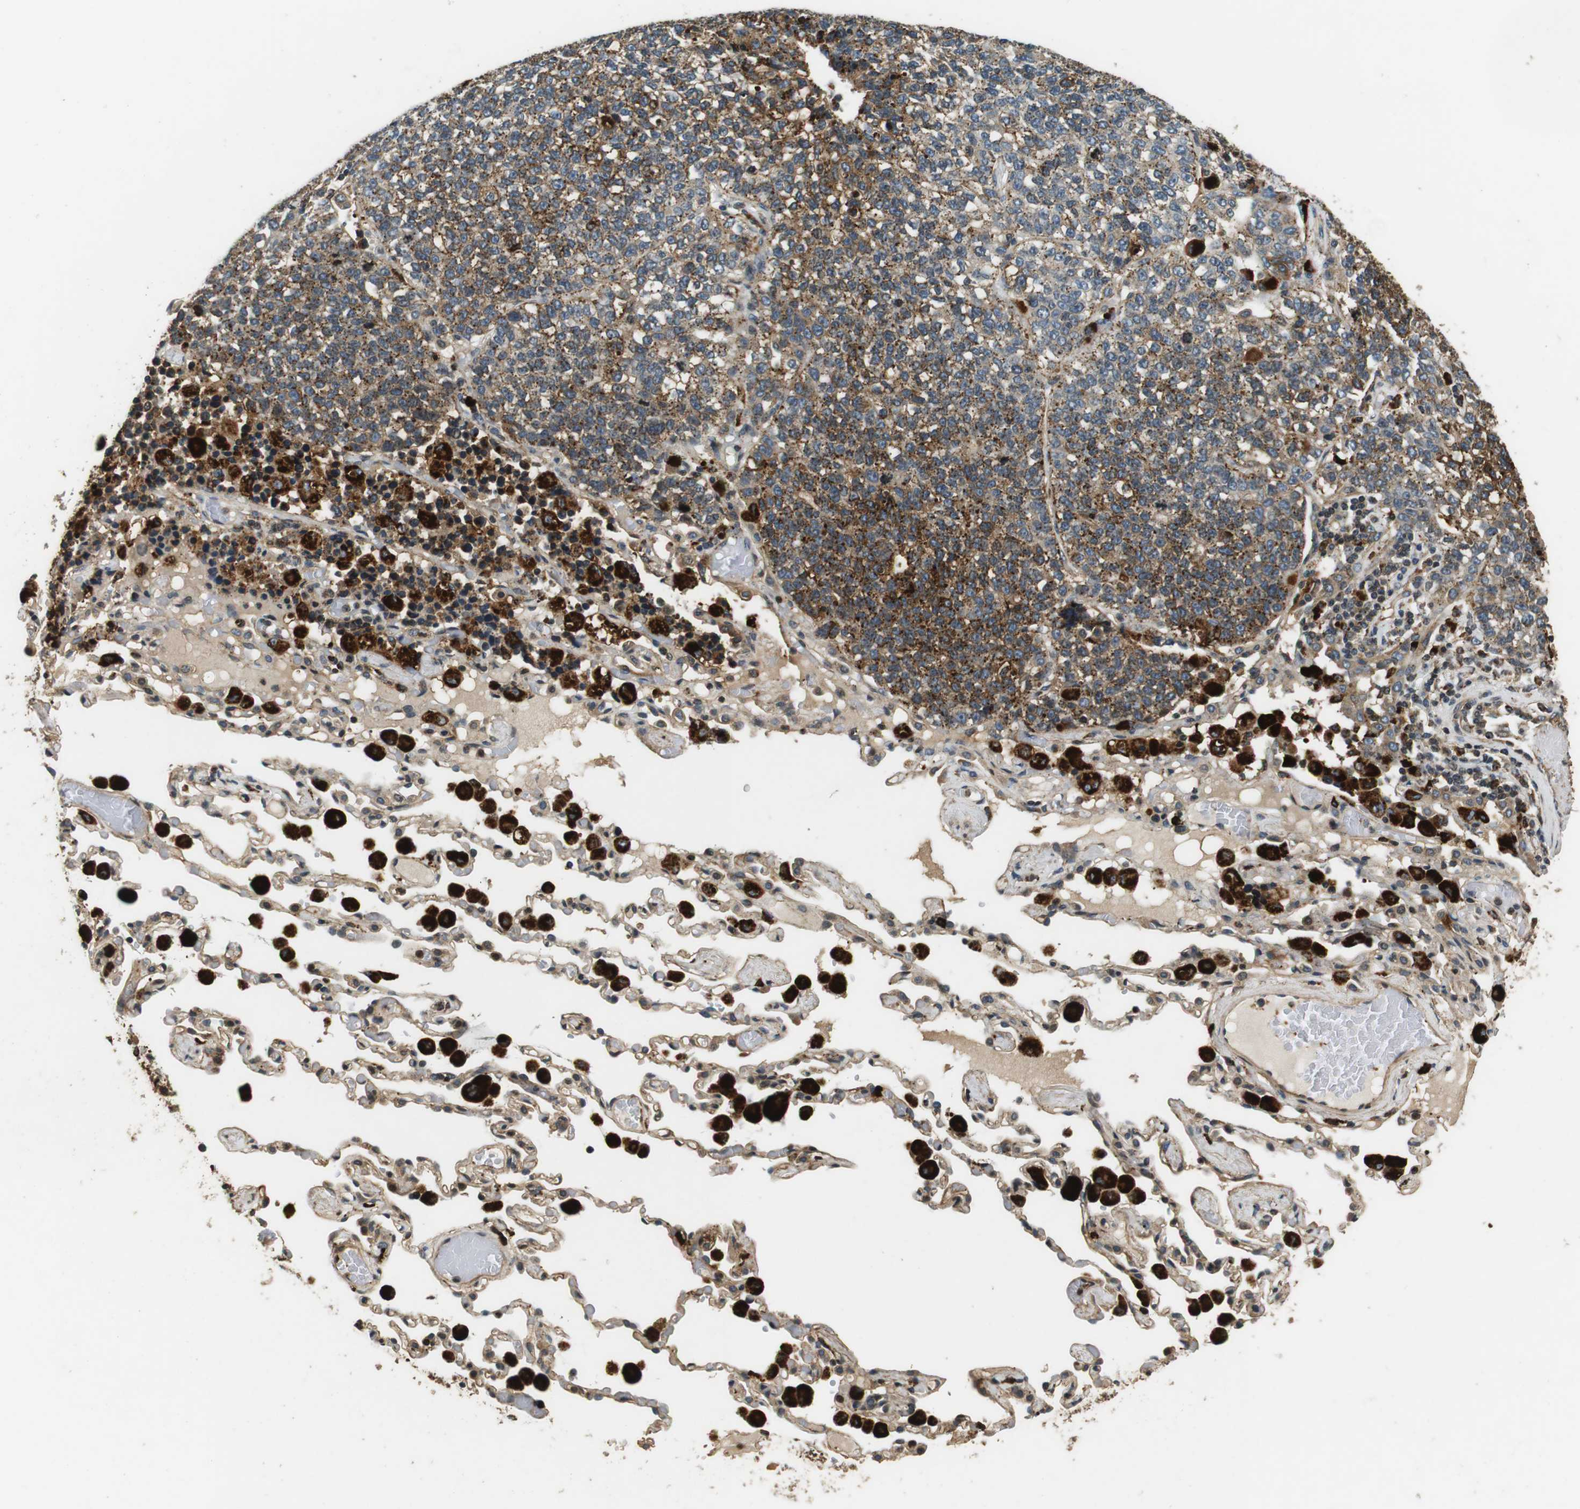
{"staining": {"intensity": "moderate", "quantity": ">75%", "location": "cytoplasmic/membranous"}, "tissue": "lung cancer", "cell_type": "Tumor cells", "image_type": "cancer", "snomed": [{"axis": "morphology", "description": "Adenocarcinoma, NOS"}, {"axis": "topography", "description": "Lung"}], "caption": "Brown immunohistochemical staining in human lung cancer demonstrates moderate cytoplasmic/membranous expression in approximately >75% of tumor cells.", "gene": "TXNRD1", "patient": {"sex": "male", "age": 49}}